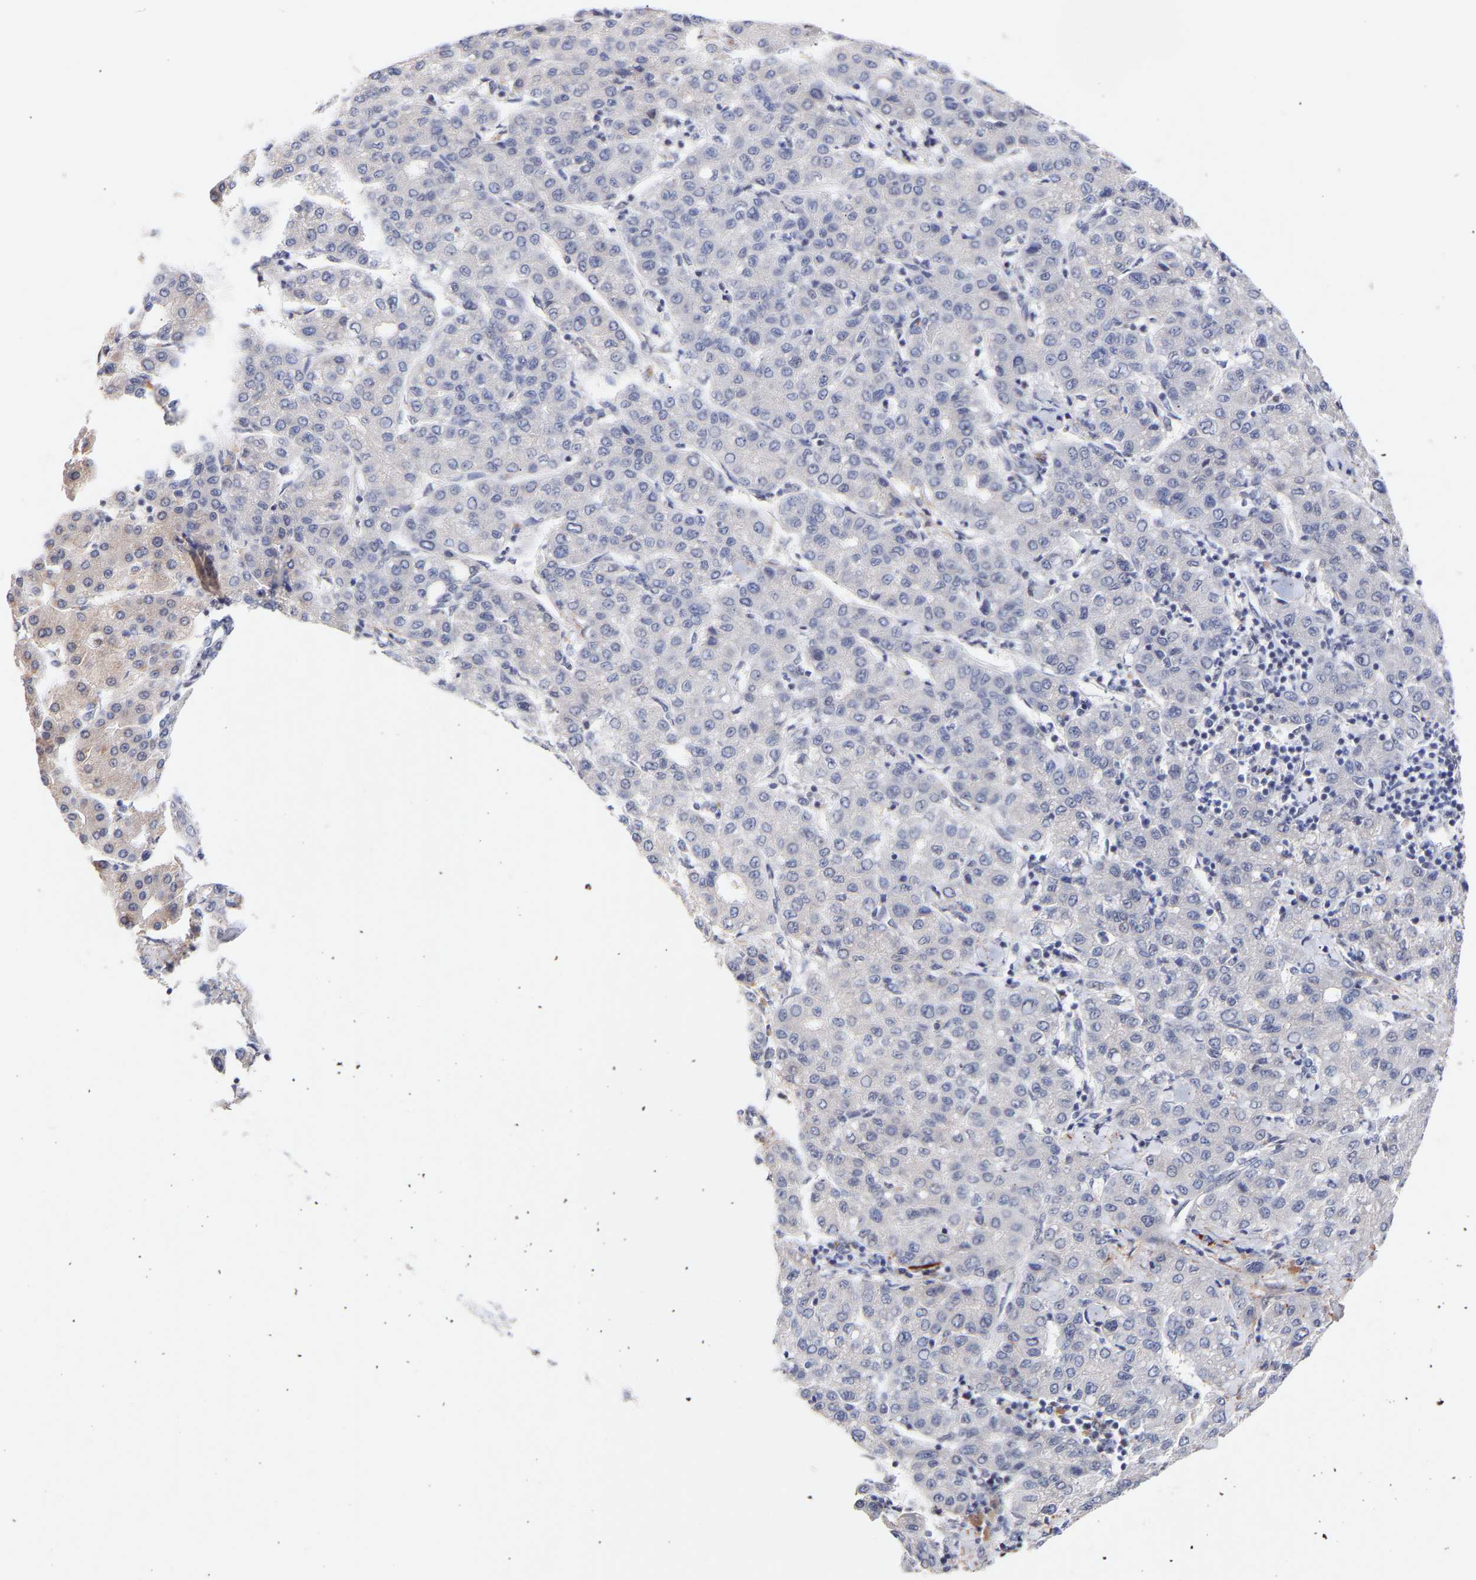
{"staining": {"intensity": "negative", "quantity": "none", "location": "none"}, "tissue": "liver cancer", "cell_type": "Tumor cells", "image_type": "cancer", "snomed": [{"axis": "morphology", "description": "Carcinoma, Hepatocellular, NOS"}, {"axis": "topography", "description": "Liver"}], "caption": "There is no significant staining in tumor cells of liver hepatocellular carcinoma.", "gene": "RBM15", "patient": {"sex": "male", "age": 65}}